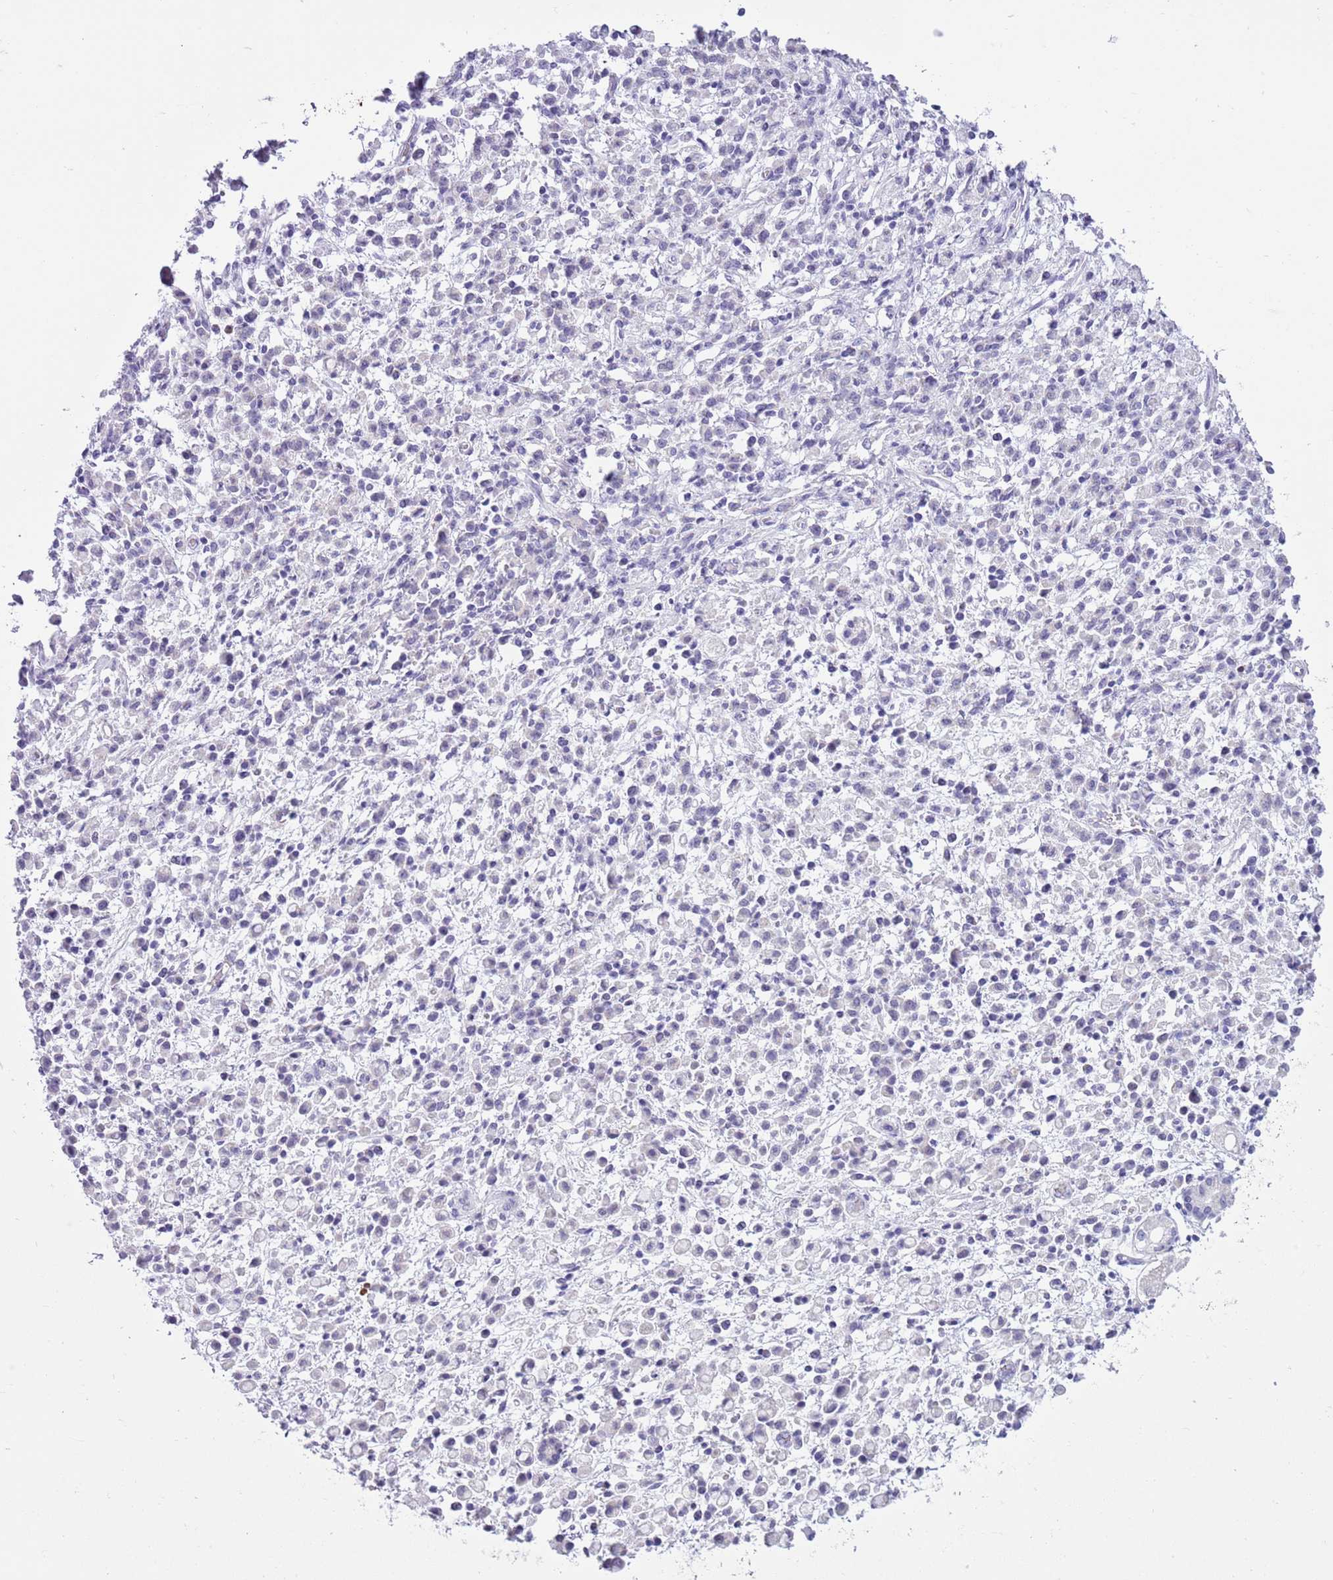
{"staining": {"intensity": "negative", "quantity": "none", "location": "none"}, "tissue": "stomach cancer", "cell_type": "Tumor cells", "image_type": "cancer", "snomed": [{"axis": "morphology", "description": "Adenocarcinoma, NOS"}, {"axis": "topography", "description": "Stomach"}], "caption": "The image displays no staining of tumor cells in stomach adenocarcinoma.", "gene": "ZNF576", "patient": {"sex": "male", "age": 77}}